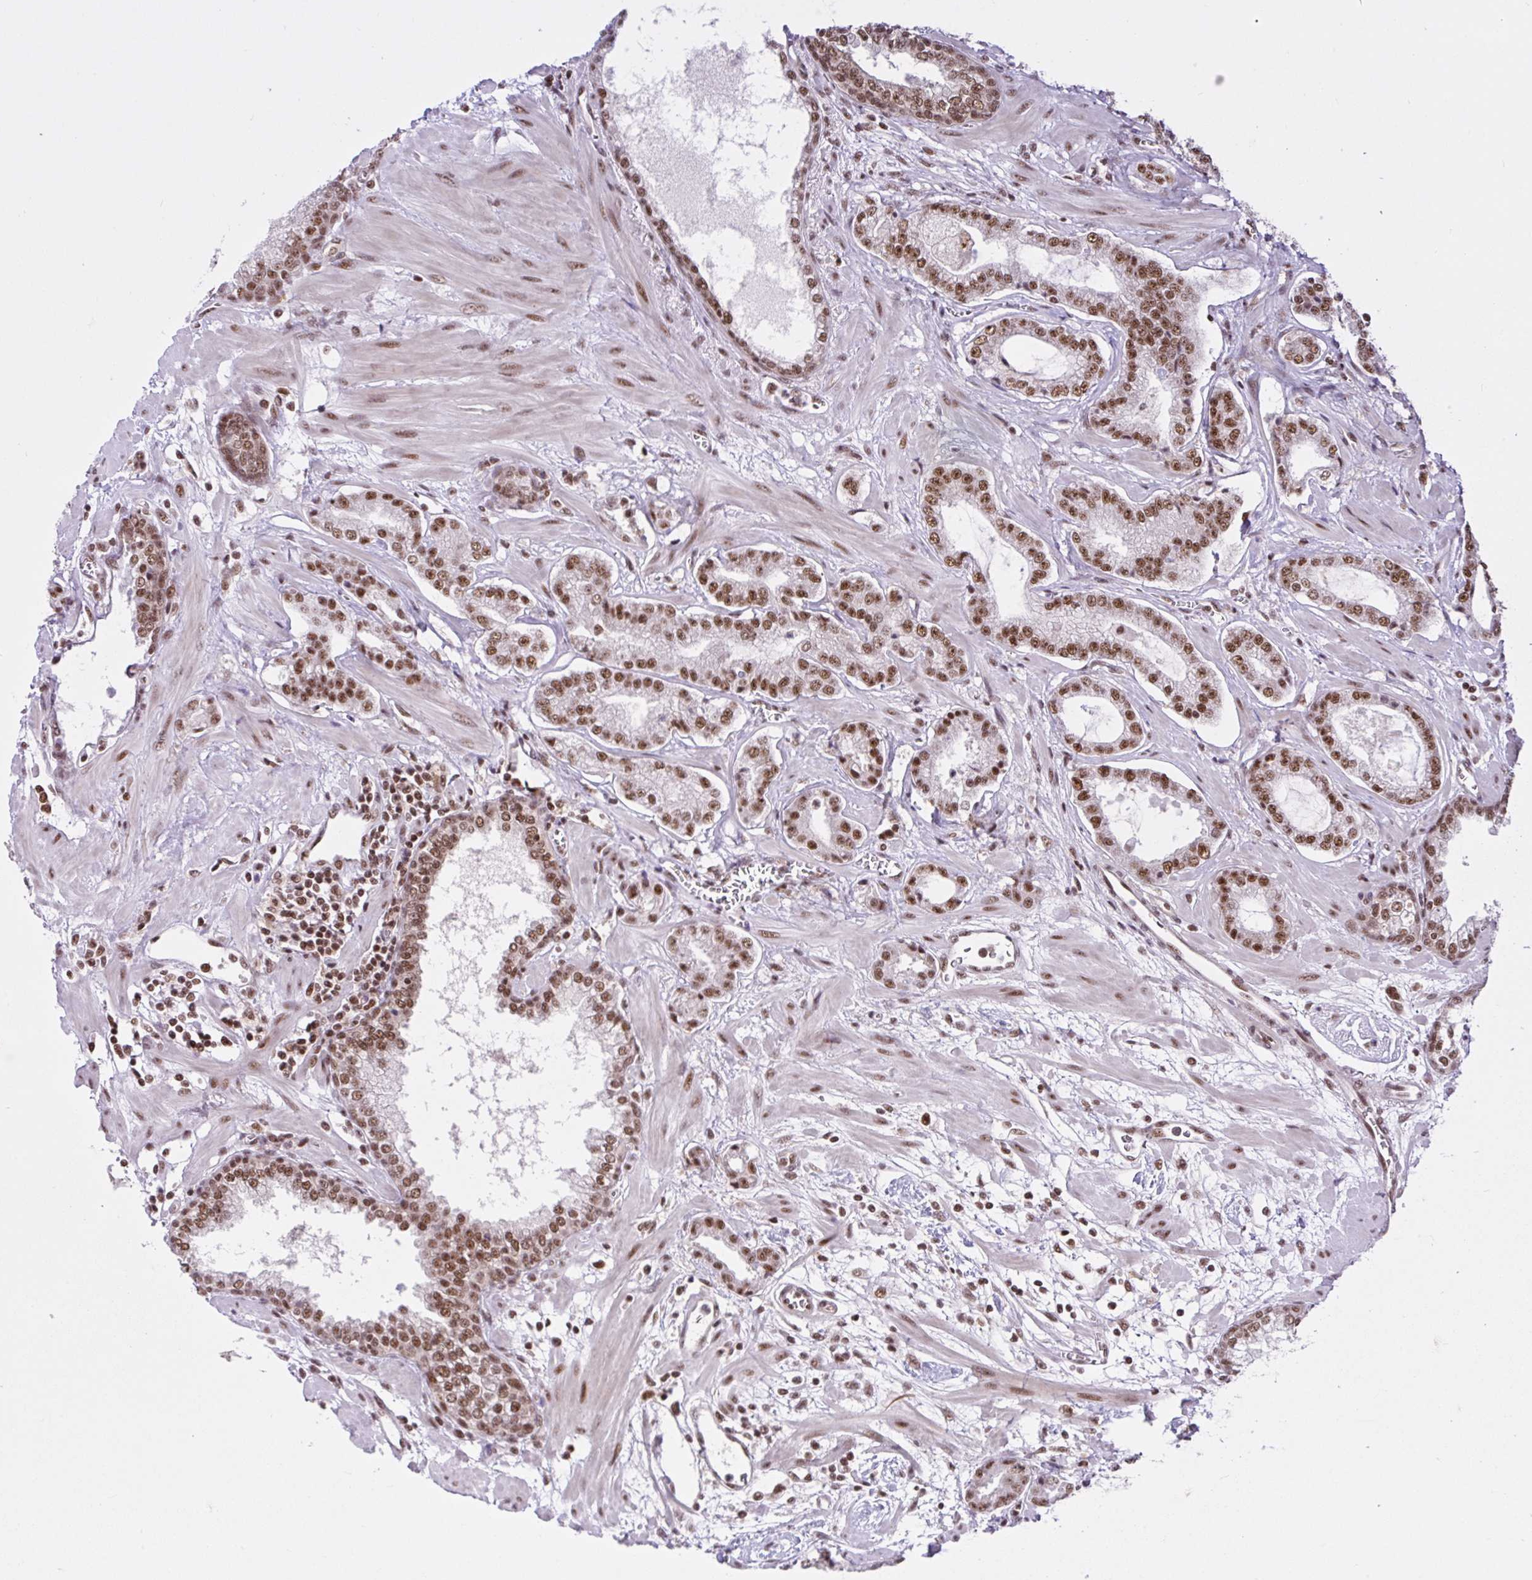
{"staining": {"intensity": "moderate", "quantity": ">75%", "location": "nuclear"}, "tissue": "prostate cancer", "cell_type": "Tumor cells", "image_type": "cancer", "snomed": [{"axis": "morphology", "description": "Adenocarcinoma, Low grade"}, {"axis": "topography", "description": "Prostate"}], "caption": "This histopathology image exhibits immunohistochemistry (IHC) staining of human prostate cancer (adenocarcinoma (low-grade)), with medium moderate nuclear staining in about >75% of tumor cells.", "gene": "CCDC12", "patient": {"sex": "male", "age": 62}}